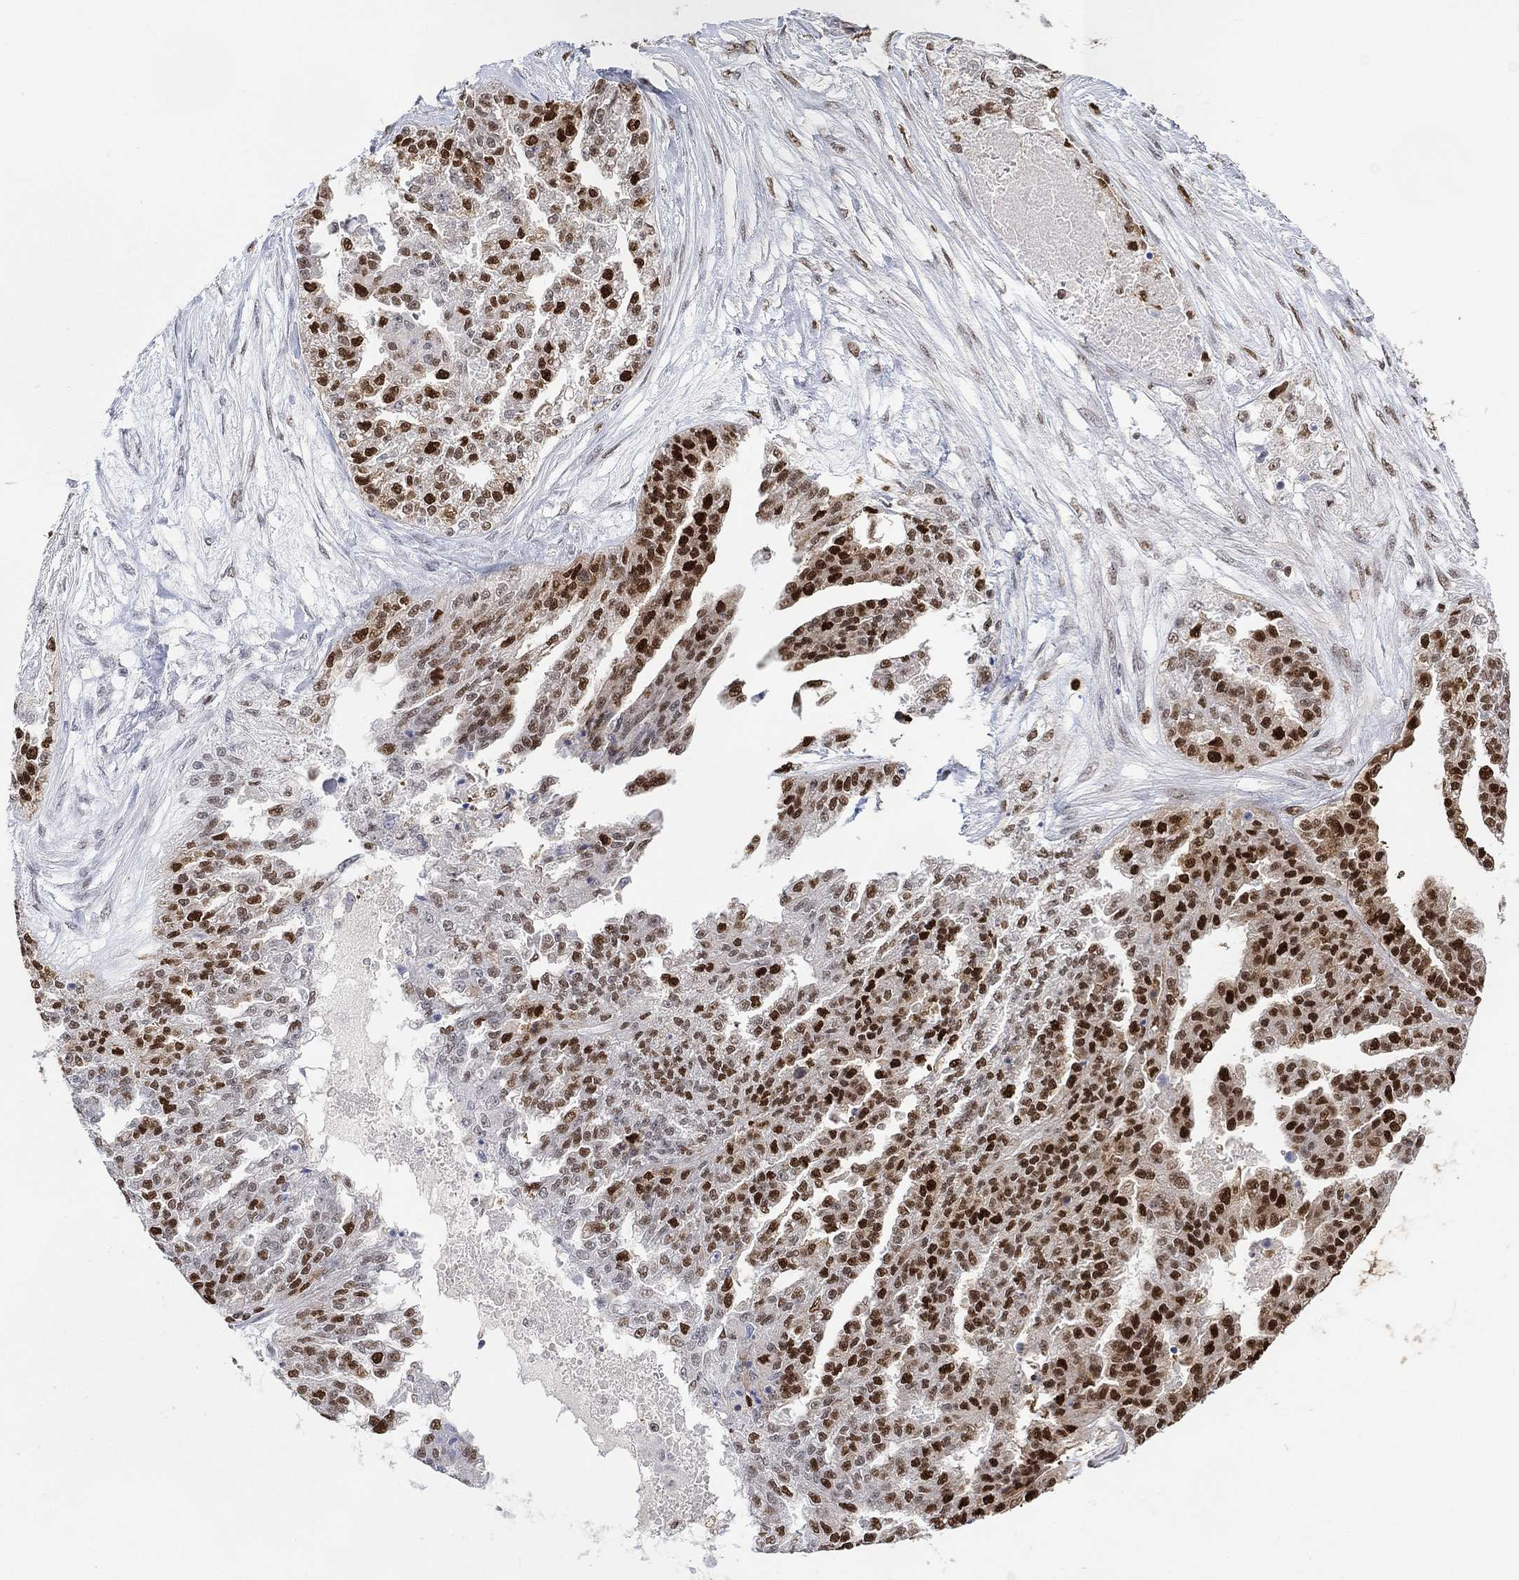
{"staining": {"intensity": "strong", "quantity": "25%-75%", "location": "nuclear"}, "tissue": "ovarian cancer", "cell_type": "Tumor cells", "image_type": "cancer", "snomed": [{"axis": "morphology", "description": "Cystadenocarcinoma, serous, NOS"}, {"axis": "topography", "description": "Ovary"}], "caption": "The immunohistochemical stain labels strong nuclear positivity in tumor cells of ovarian cancer (serous cystadenocarcinoma) tissue. The protein is stained brown, and the nuclei are stained in blue (DAB (3,3'-diaminobenzidine) IHC with brightfield microscopy, high magnification).", "gene": "RAD54L2", "patient": {"sex": "female", "age": 58}}